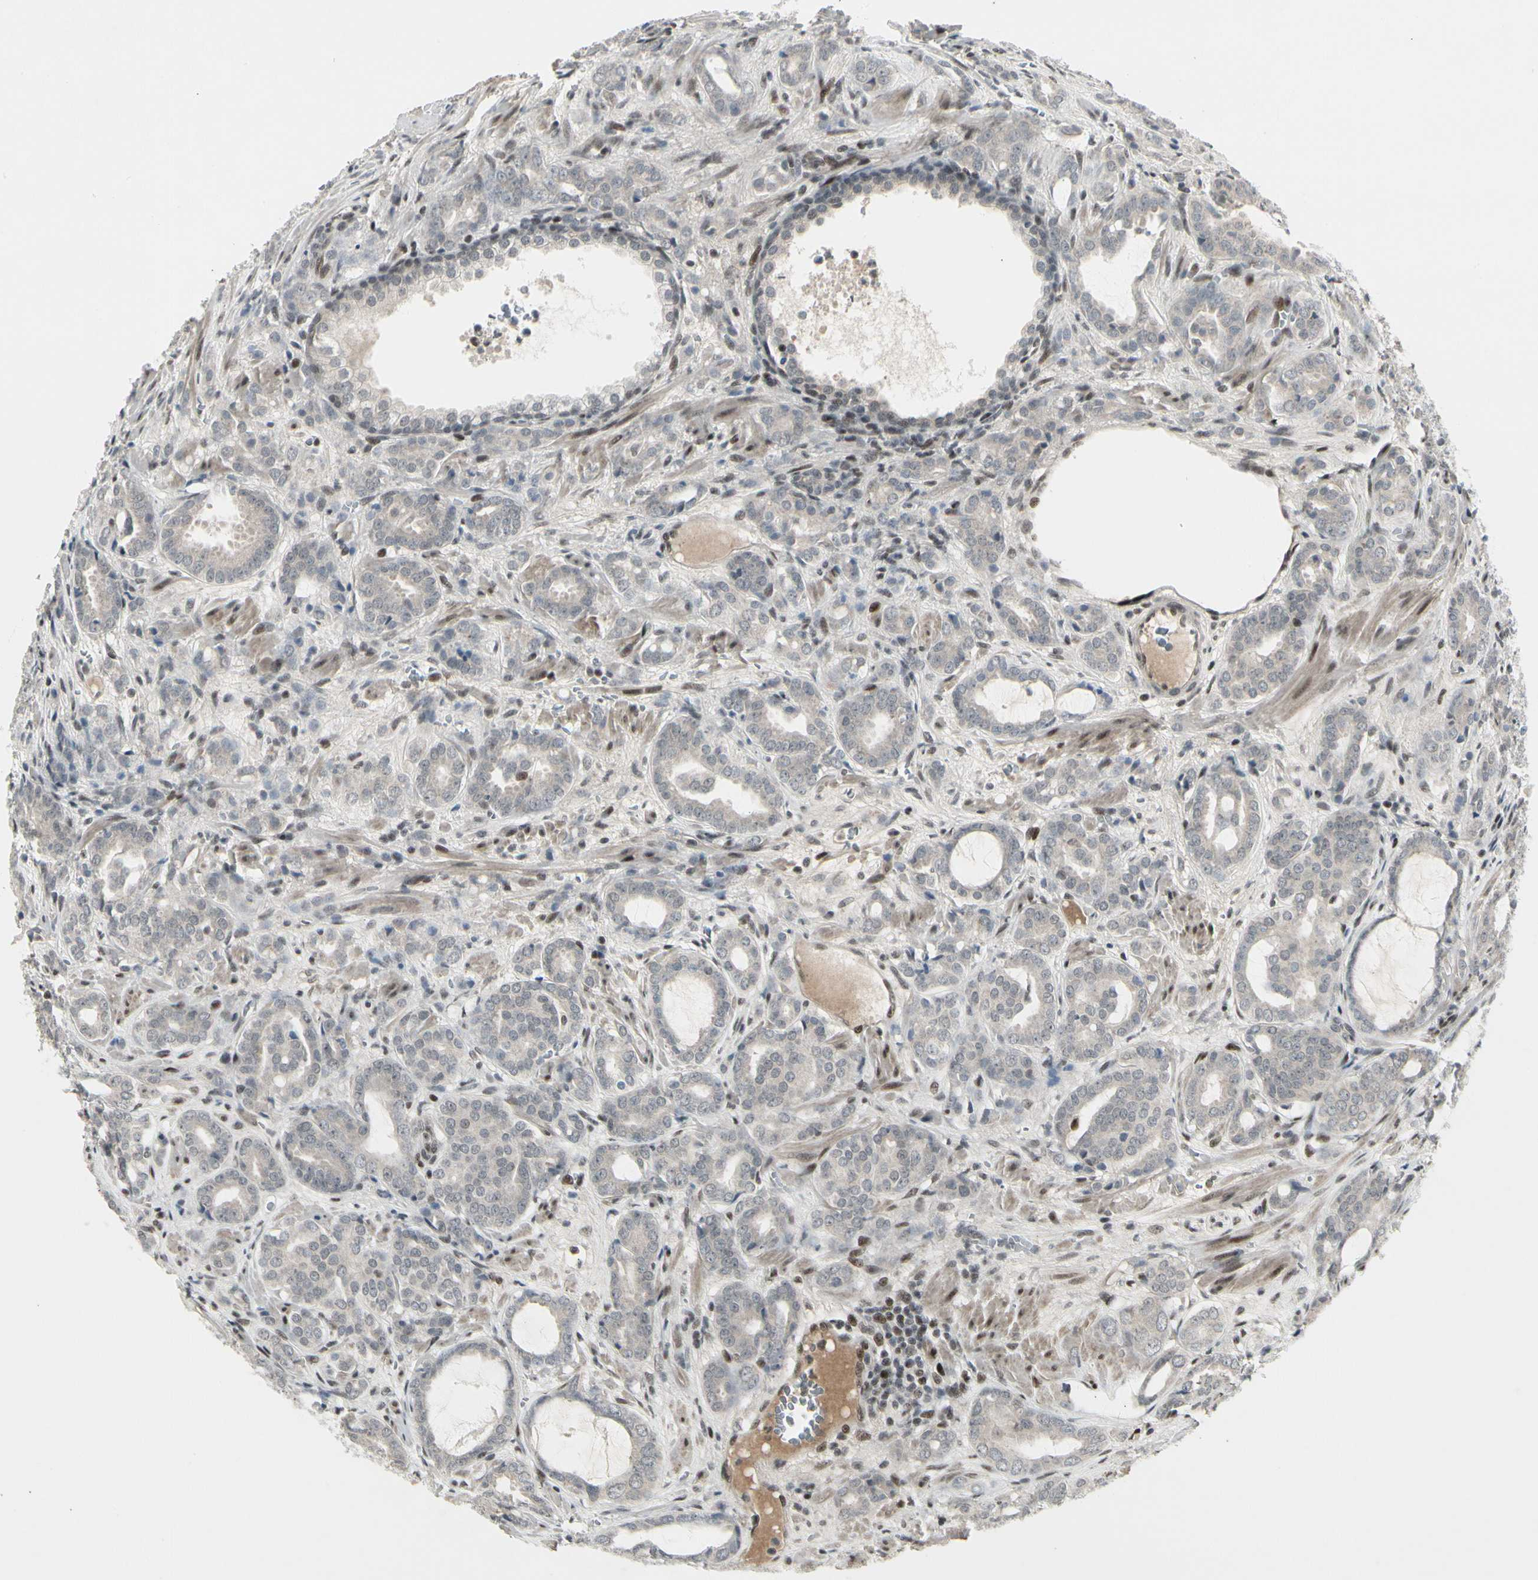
{"staining": {"intensity": "negative", "quantity": "none", "location": "none"}, "tissue": "prostate cancer", "cell_type": "Tumor cells", "image_type": "cancer", "snomed": [{"axis": "morphology", "description": "Adenocarcinoma, High grade"}, {"axis": "topography", "description": "Prostate"}], "caption": "This is an immunohistochemistry photomicrograph of prostate cancer (high-grade adenocarcinoma). There is no staining in tumor cells.", "gene": "FOXJ2", "patient": {"sex": "male", "age": 64}}